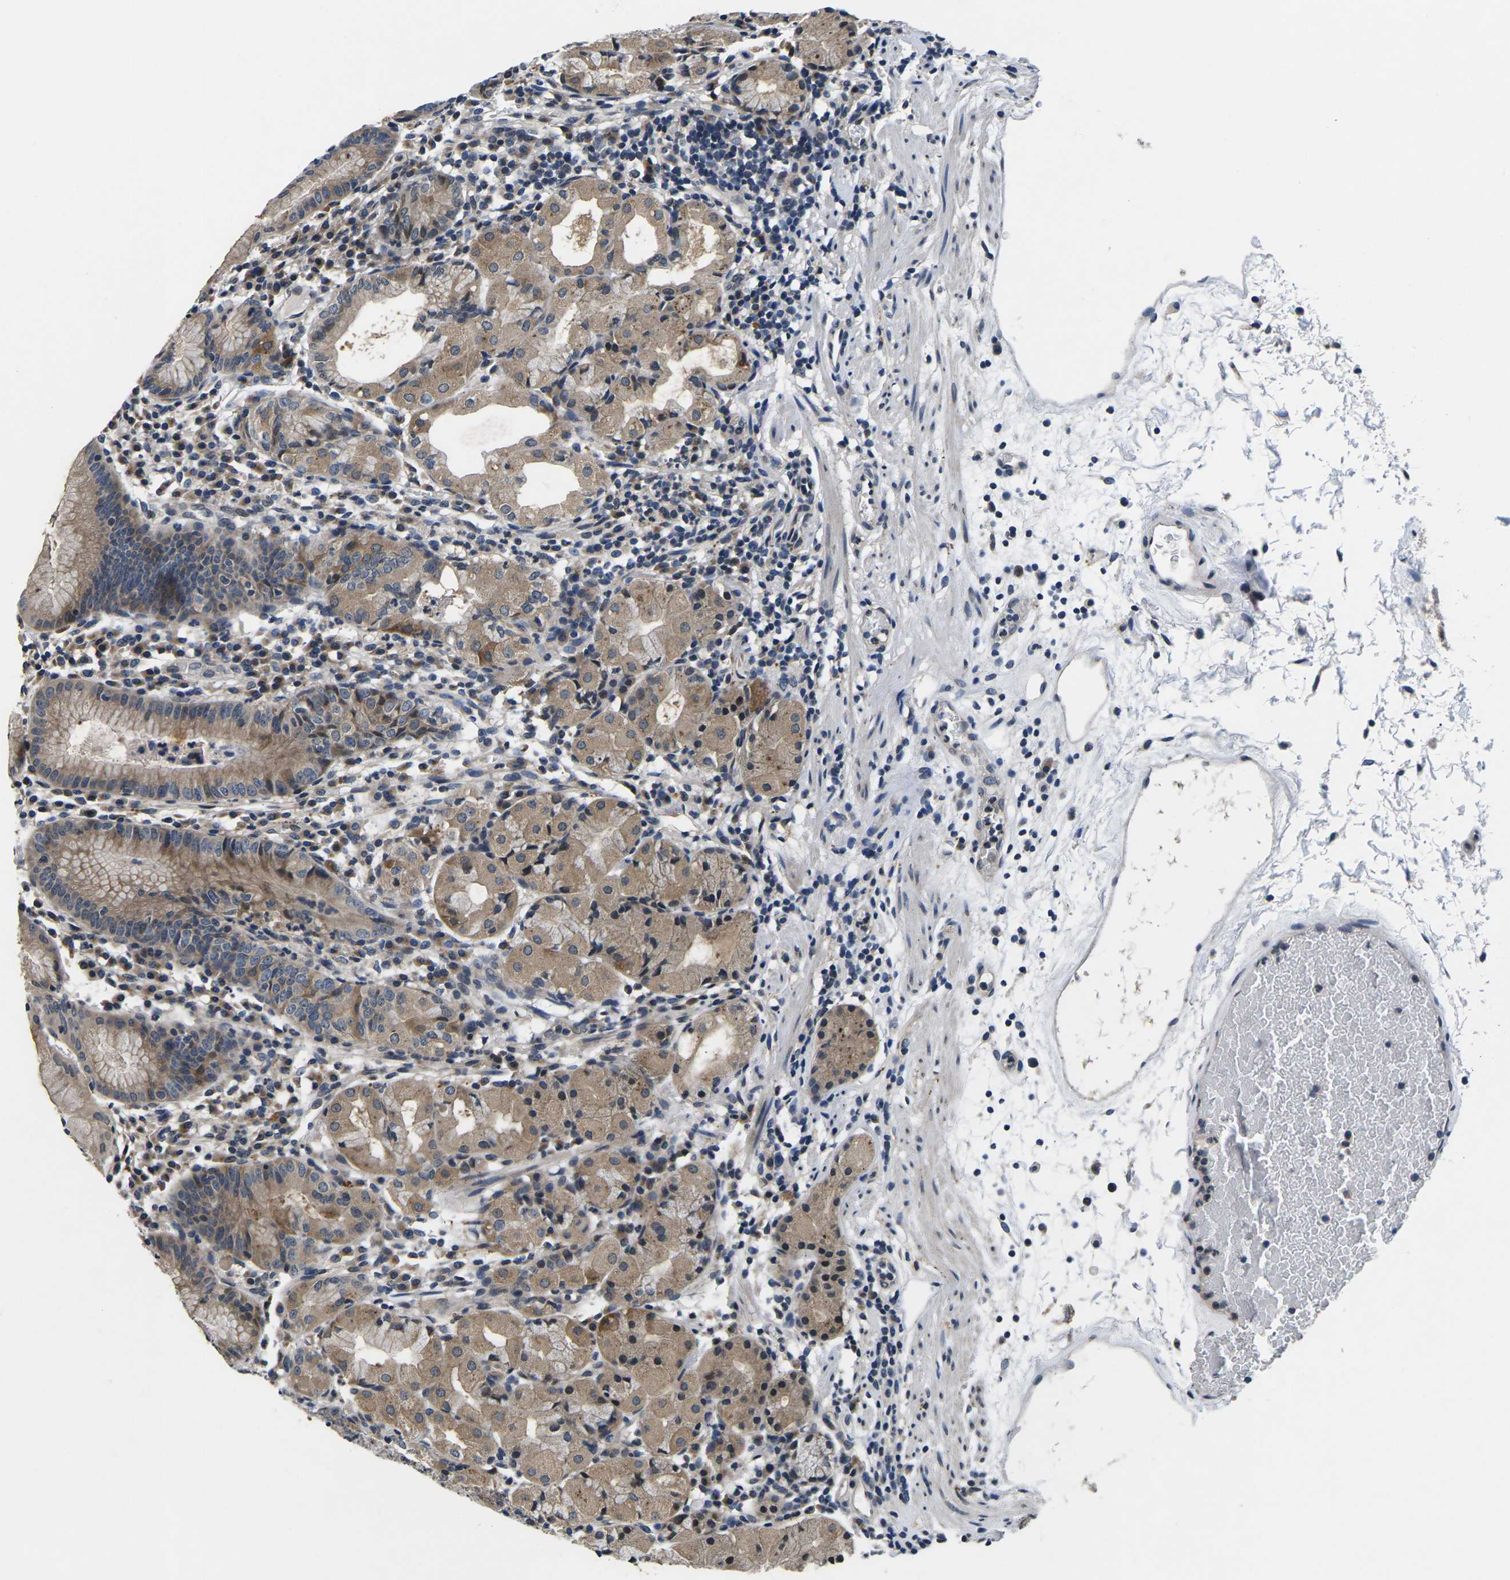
{"staining": {"intensity": "moderate", "quantity": "25%-75%", "location": "cytoplasmic/membranous"}, "tissue": "stomach", "cell_type": "Glandular cells", "image_type": "normal", "snomed": [{"axis": "morphology", "description": "Normal tissue, NOS"}, {"axis": "topography", "description": "Stomach"}, {"axis": "topography", "description": "Stomach, lower"}], "caption": "The photomicrograph demonstrates staining of benign stomach, revealing moderate cytoplasmic/membranous protein positivity (brown color) within glandular cells.", "gene": "SNX10", "patient": {"sex": "female", "age": 75}}